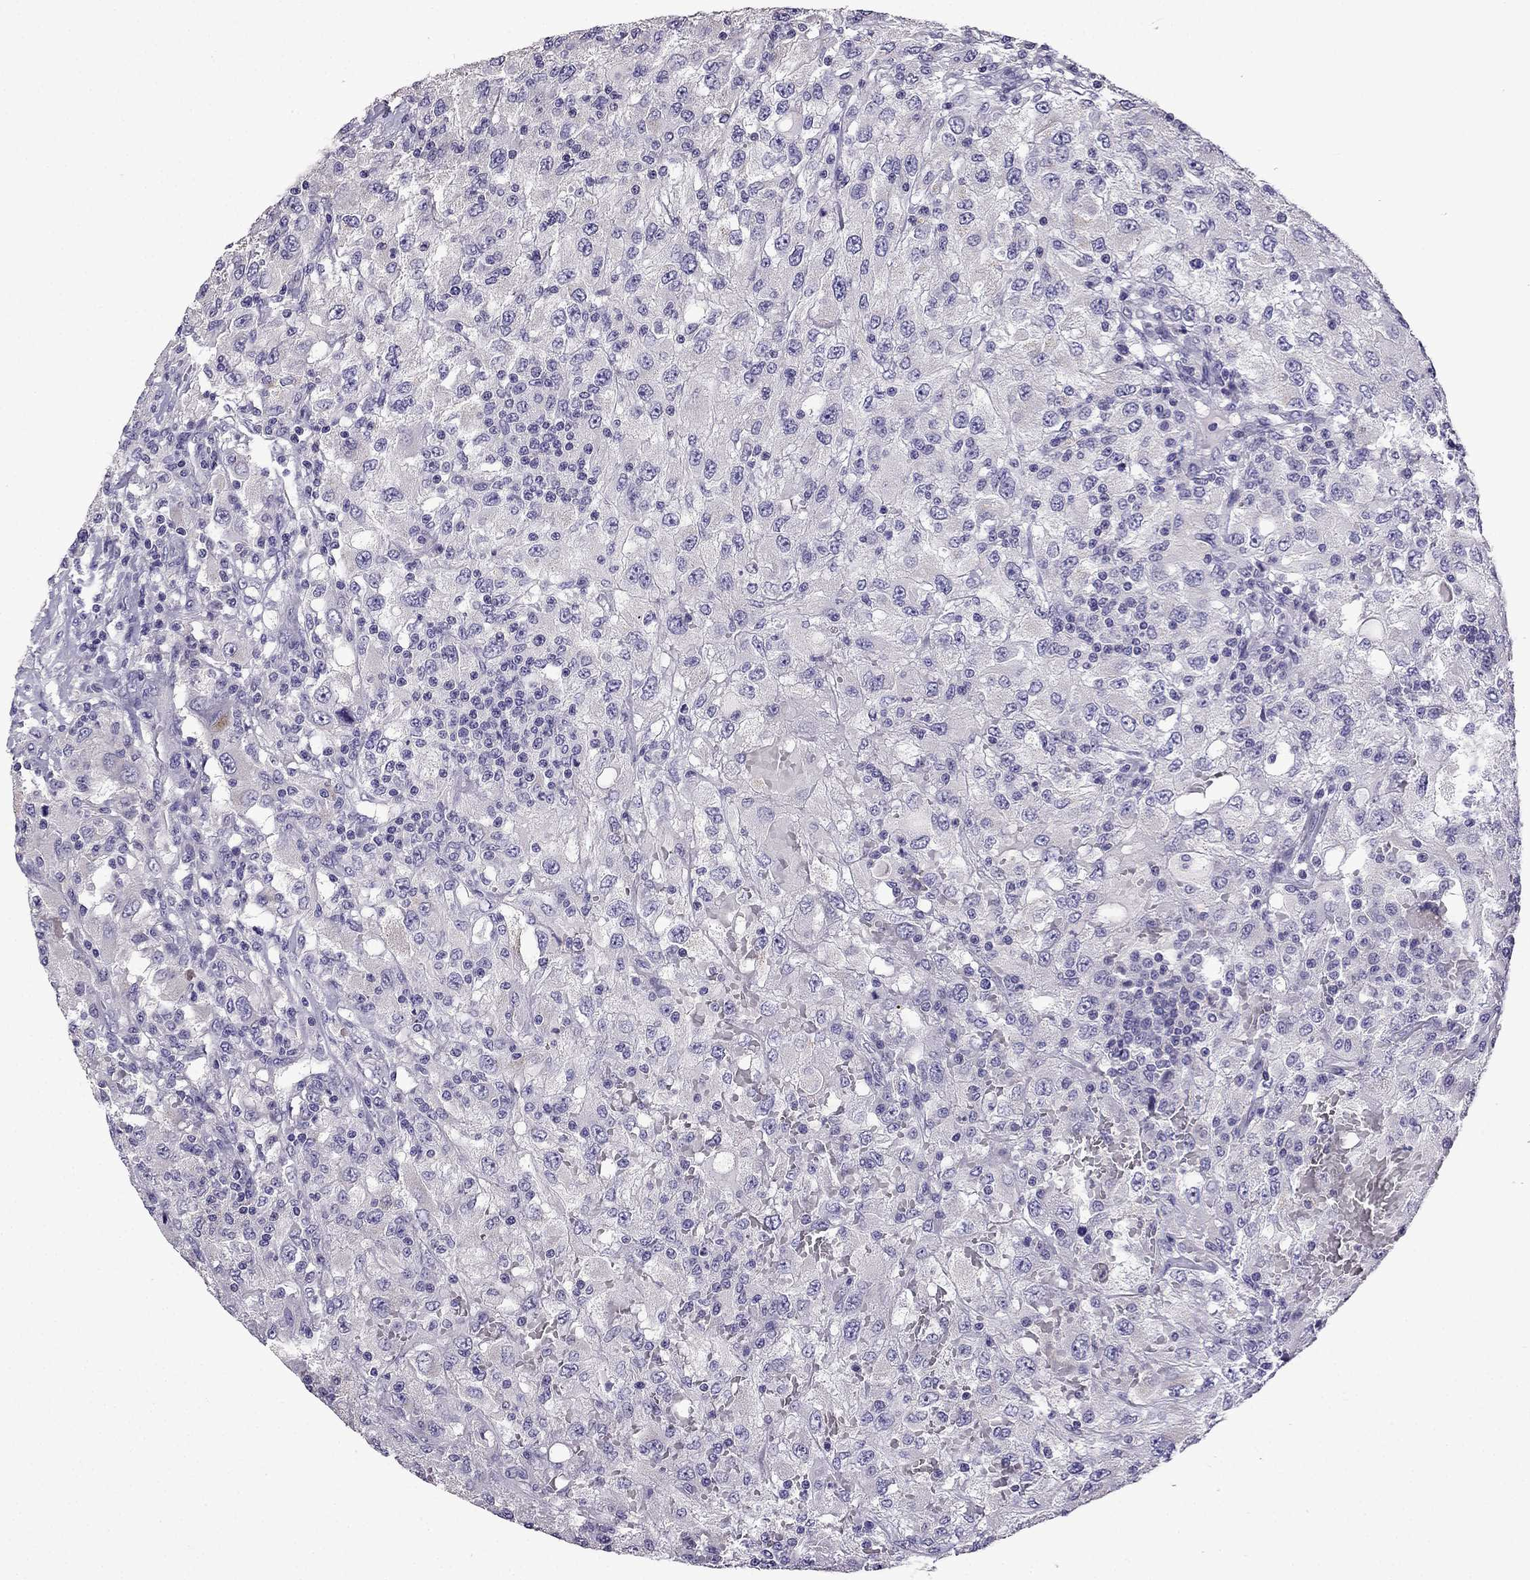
{"staining": {"intensity": "negative", "quantity": "none", "location": "none"}, "tissue": "renal cancer", "cell_type": "Tumor cells", "image_type": "cancer", "snomed": [{"axis": "morphology", "description": "Adenocarcinoma, NOS"}, {"axis": "topography", "description": "Kidney"}], "caption": "This is an IHC histopathology image of renal cancer (adenocarcinoma). There is no expression in tumor cells.", "gene": "TTN", "patient": {"sex": "female", "age": 67}}